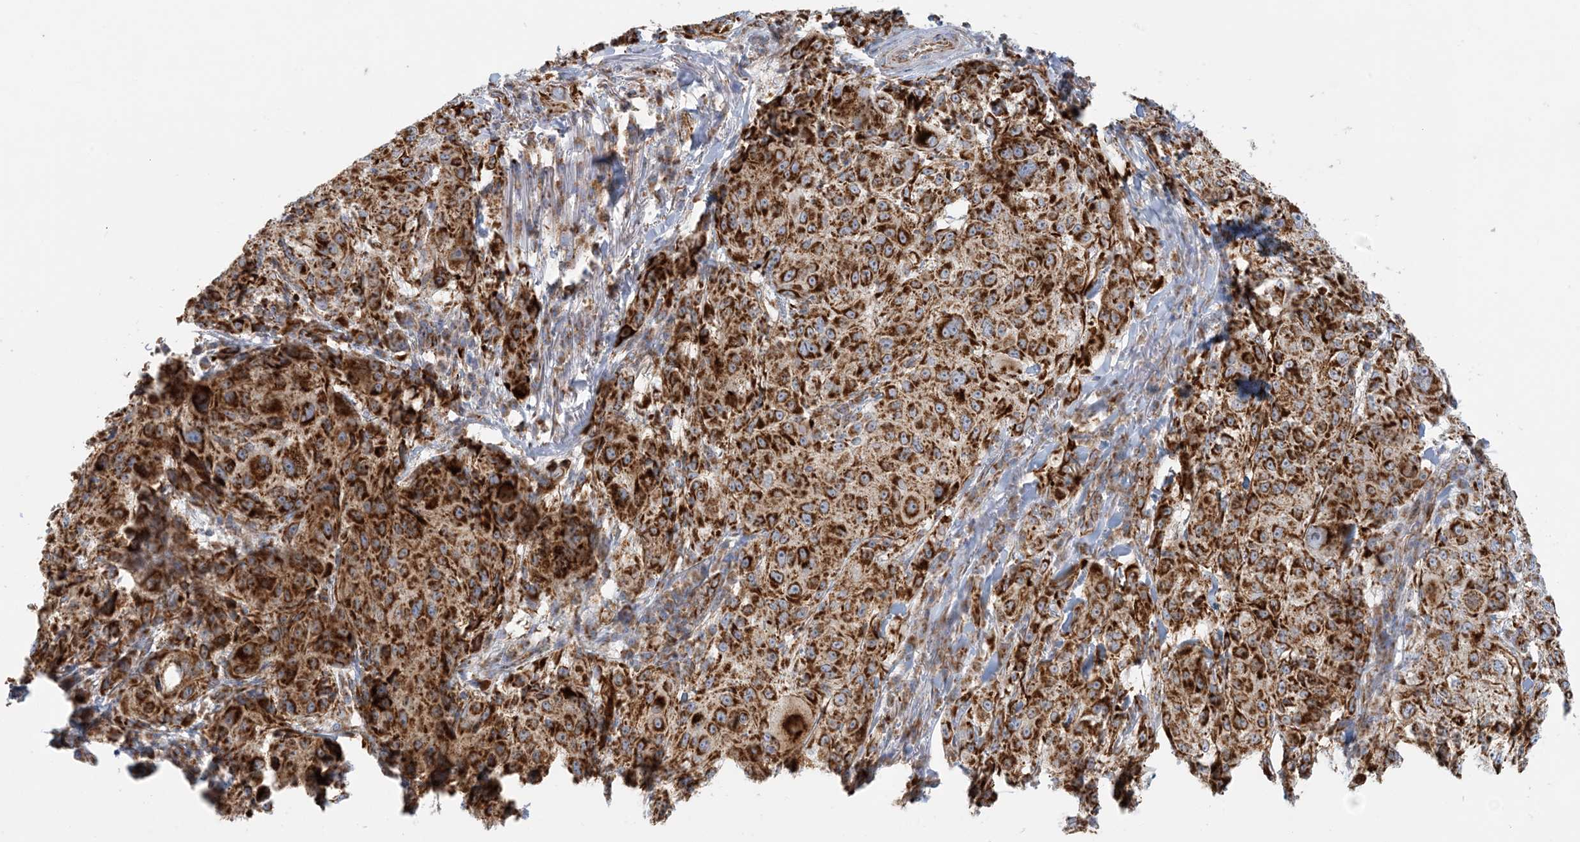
{"staining": {"intensity": "strong", "quantity": ">75%", "location": "cytoplasmic/membranous"}, "tissue": "melanoma", "cell_type": "Tumor cells", "image_type": "cancer", "snomed": [{"axis": "morphology", "description": "Necrosis, NOS"}, {"axis": "morphology", "description": "Malignant melanoma, NOS"}, {"axis": "topography", "description": "Skin"}], "caption": "IHC micrograph of neoplastic tissue: human melanoma stained using IHC shows high levels of strong protein expression localized specifically in the cytoplasmic/membranous of tumor cells, appearing as a cytoplasmic/membranous brown color.", "gene": "COA3", "patient": {"sex": "female", "age": 87}}